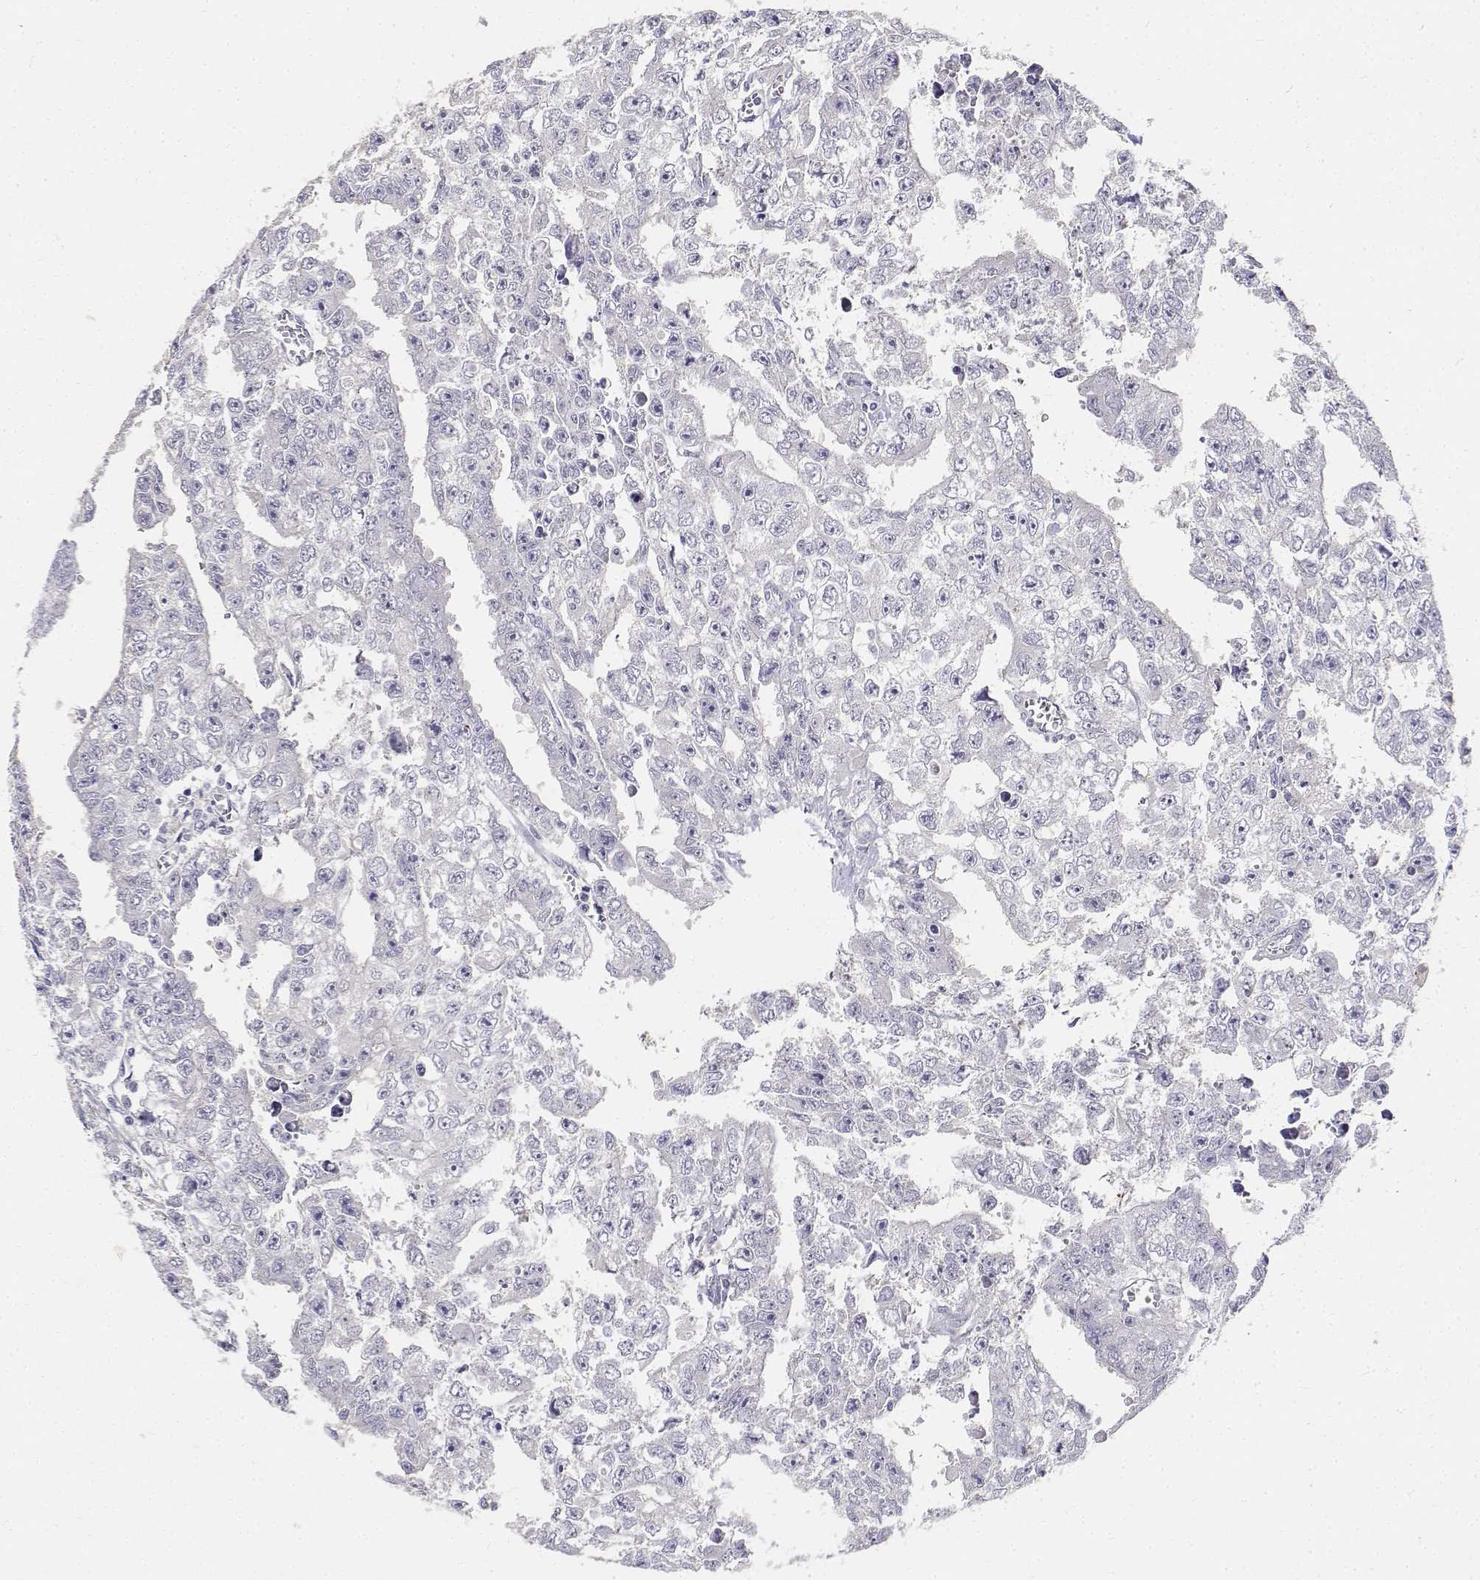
{"staining": {"intensity": "negative", "quantity": "none", "location": "none"}, "tissue": "testis cancer", "cell_type": "Tumor cells", "image_type": "cancer", "snomed": [{"axis": "morphology", "description": "Carcinoma, Embryonal, NOS"}, {"axis": "morphology", "description": "Teratoma, malignant, NOS"}, {"axis": "topography", "description": "Testis"}], "caption": "Tumor cells show no significant protein positivity in testis cancer.", "gene": "PAEP", "patient": {"sex": "male", "age": 24}}